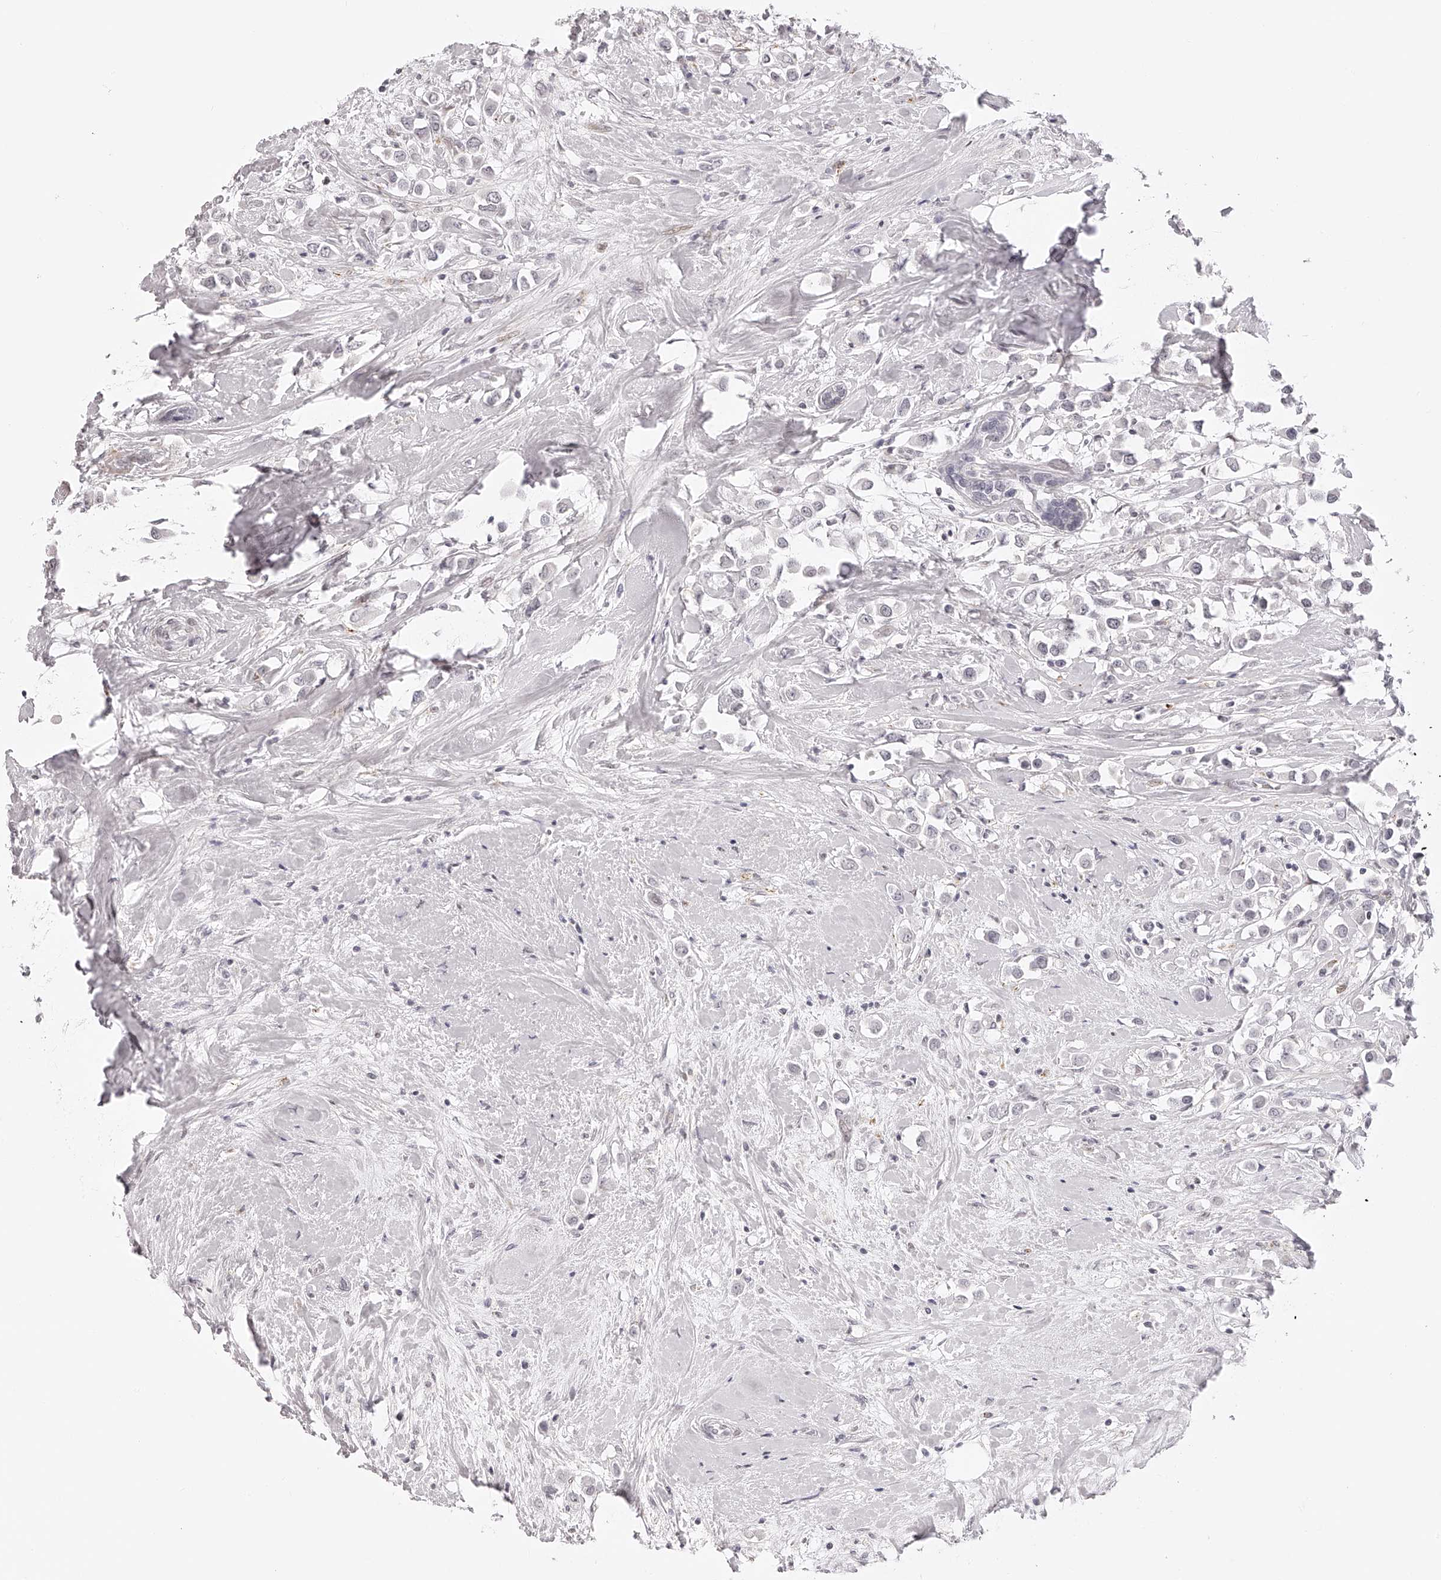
{"staining": {"intensity": "negative", "quantity": "none", "location": "none"}, "tissue": "breast cancer", "cell_type": "Tumor cells", "image_type": "cancer", "snomed": [{"axis": "morphology", "description": "Duct carcinoma"}, {"axis": "topography", "description": "Breast"}], "caption": "Tumor cells are negative for brown protein staining in infiltrating ductal carcinoma (breast).", "gene": "PLEKHG1", "patient": {"sex": "female", "age": 61}}